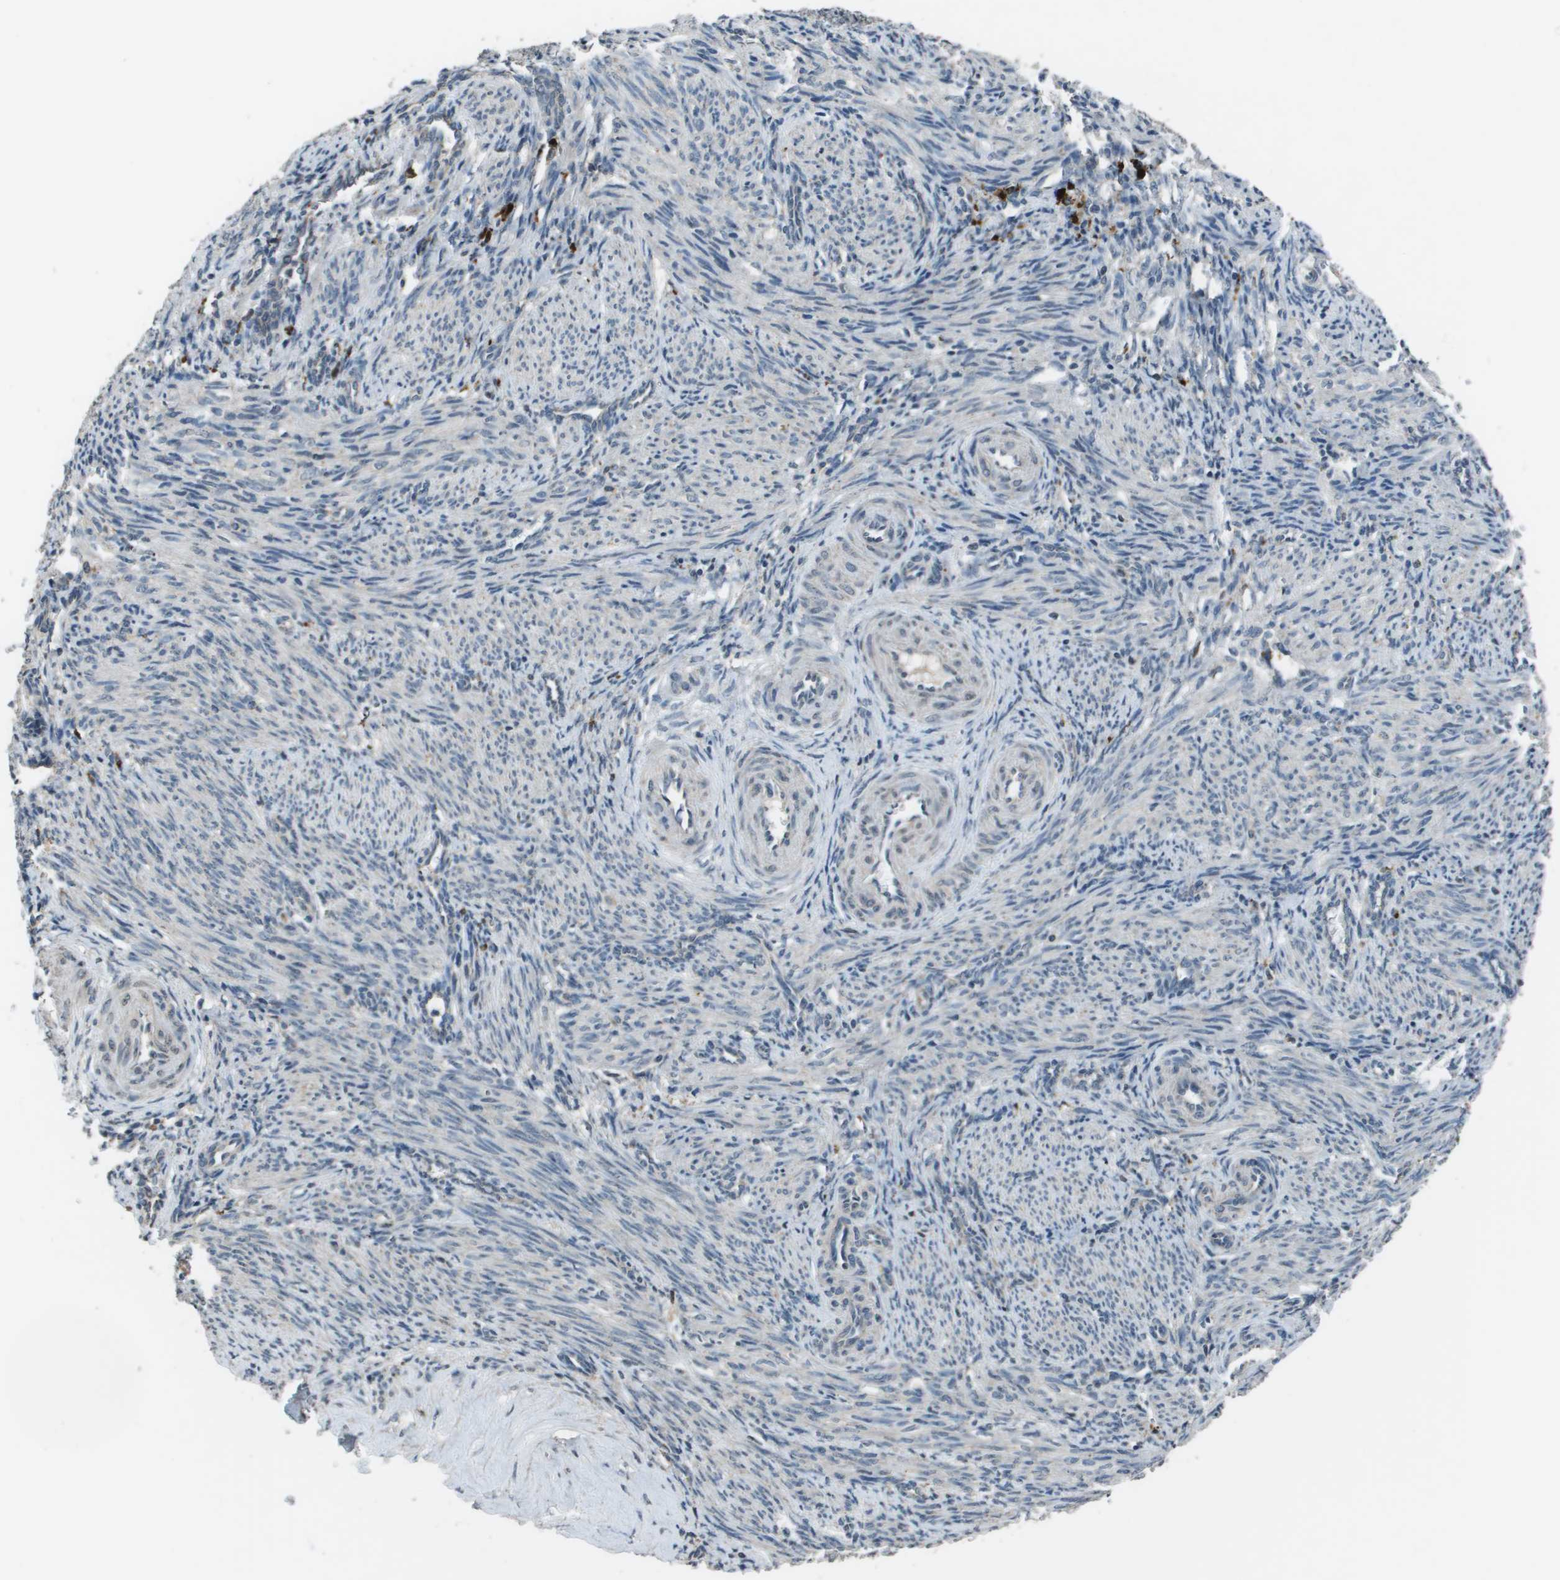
{"staining": {"intensity": "negative", "quantity": "none", "location": "none"}, "tissue": "smooth muscle", "cell_type": "Smooth muscle cells", "image_type": "normal", "snomed": [{"axis": "morphology", "description": "Normal tissue, NOS"}, {"axis": "topography", "description": "Endometrium"}], "caption": "Immunohistochemistry (IHC) image of normal human smooth muscle stained for a protein (brown), which shows no expression in smooth muscle cells.", "gene": "GOSR2", "patient": {"sex": "female", "age": 33}}